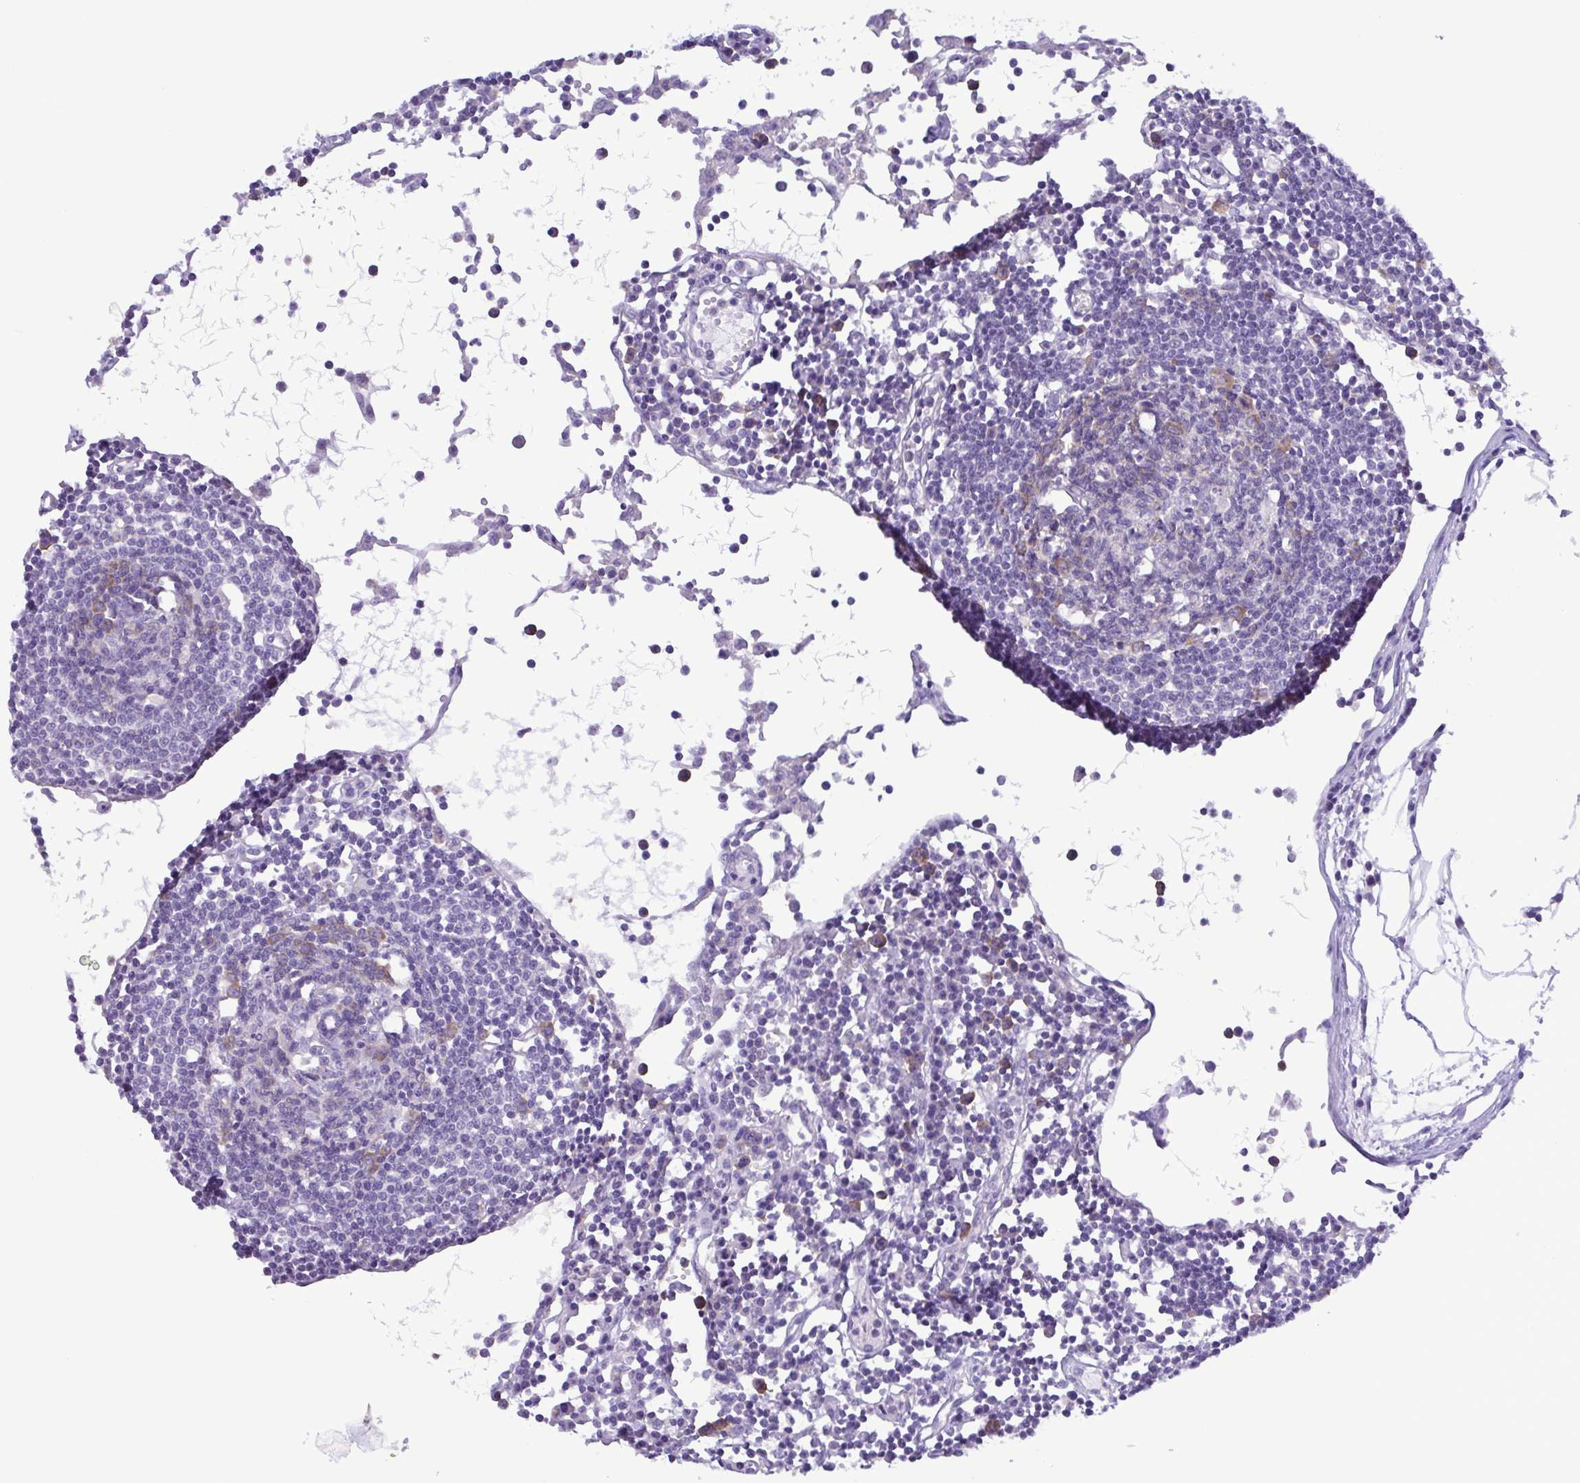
{"staining": {"intensity": "weak", "quantity": "<25%", "location": "cytoplasmic/membranous"}, "tissue": "lymph node", "cell_type": "Germinal center cells", "image_type": "normal", "snomed": [{"axis": "morphology", "description": "Normal tissue, NOS"}, {"axis": "topography", "description": "Lymph node"}], "caption": "This photomicrograph is of benign lymph node stained with immunohistochemistry (IHC) to label a protein in brown with the nuclei are counter-stained blue. There is no expression in germinal center cells.", "gene": "TNNI3", "patient": {"sex": "female", "age": 78}}